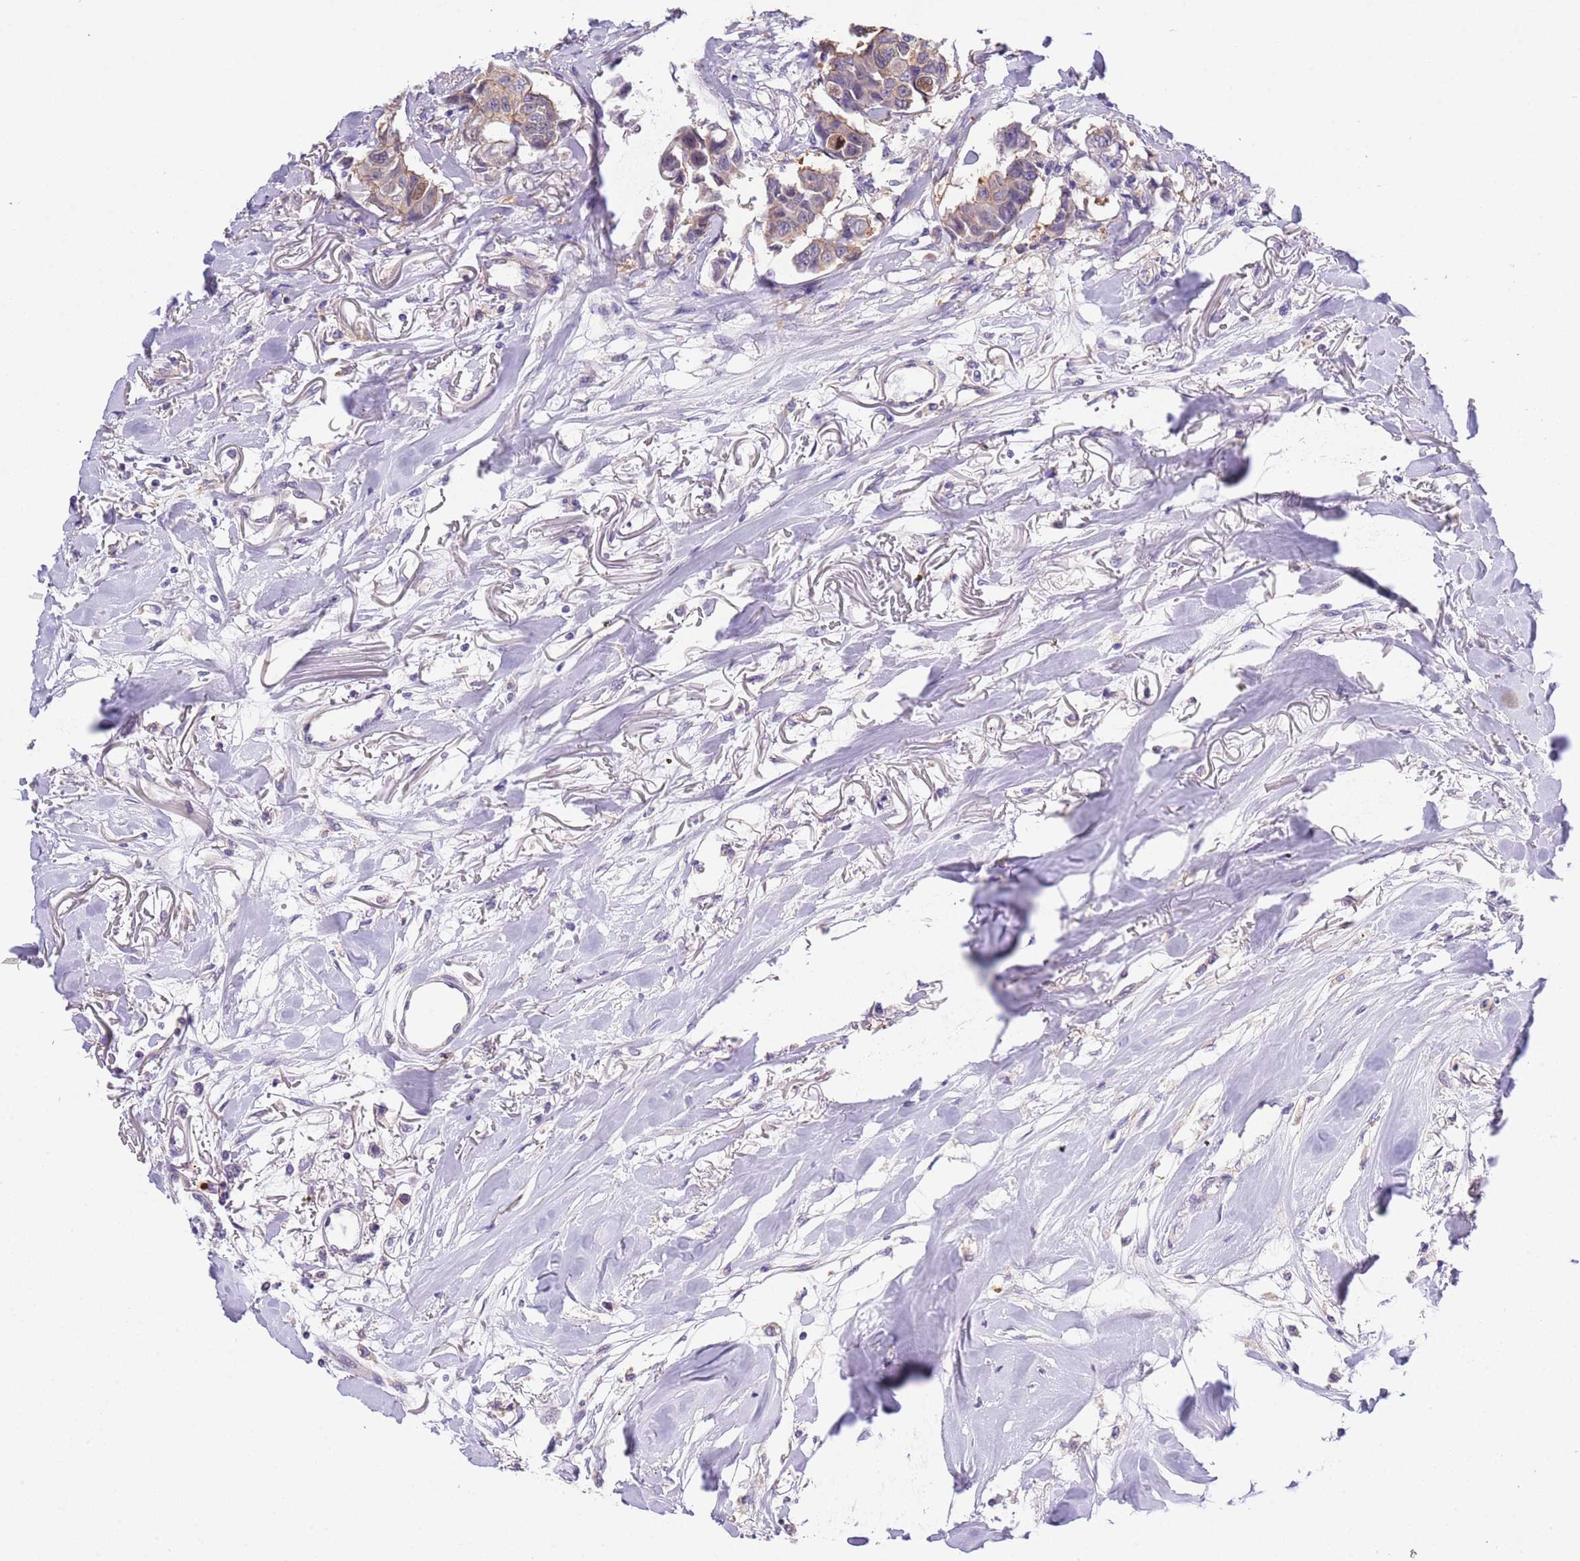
{"staining": {"intensity": "weak", "quantity": "25%-75%", "location": "cytoplasmic/membranous"}, "tissue": "breast cancer", "cell_type": "Tumor cells", "image_type": "cancer", "snomed": [{"axis": "morphology", "description": "Duct carcinoma"}, {"axis": "topography", "description": "Breast"}], "caption": "Immunohistochemistry (IHC) photomicrograph of human breast cancer (infiltrating ductal carcinoma) stained for a protein (brown), which shows low levels of weak cytoplasmic/membranous positivity in approximately 25%-75% of tumor cells.", "gene": "STIP1", "patient": {"sex": "female", "age": 80}}